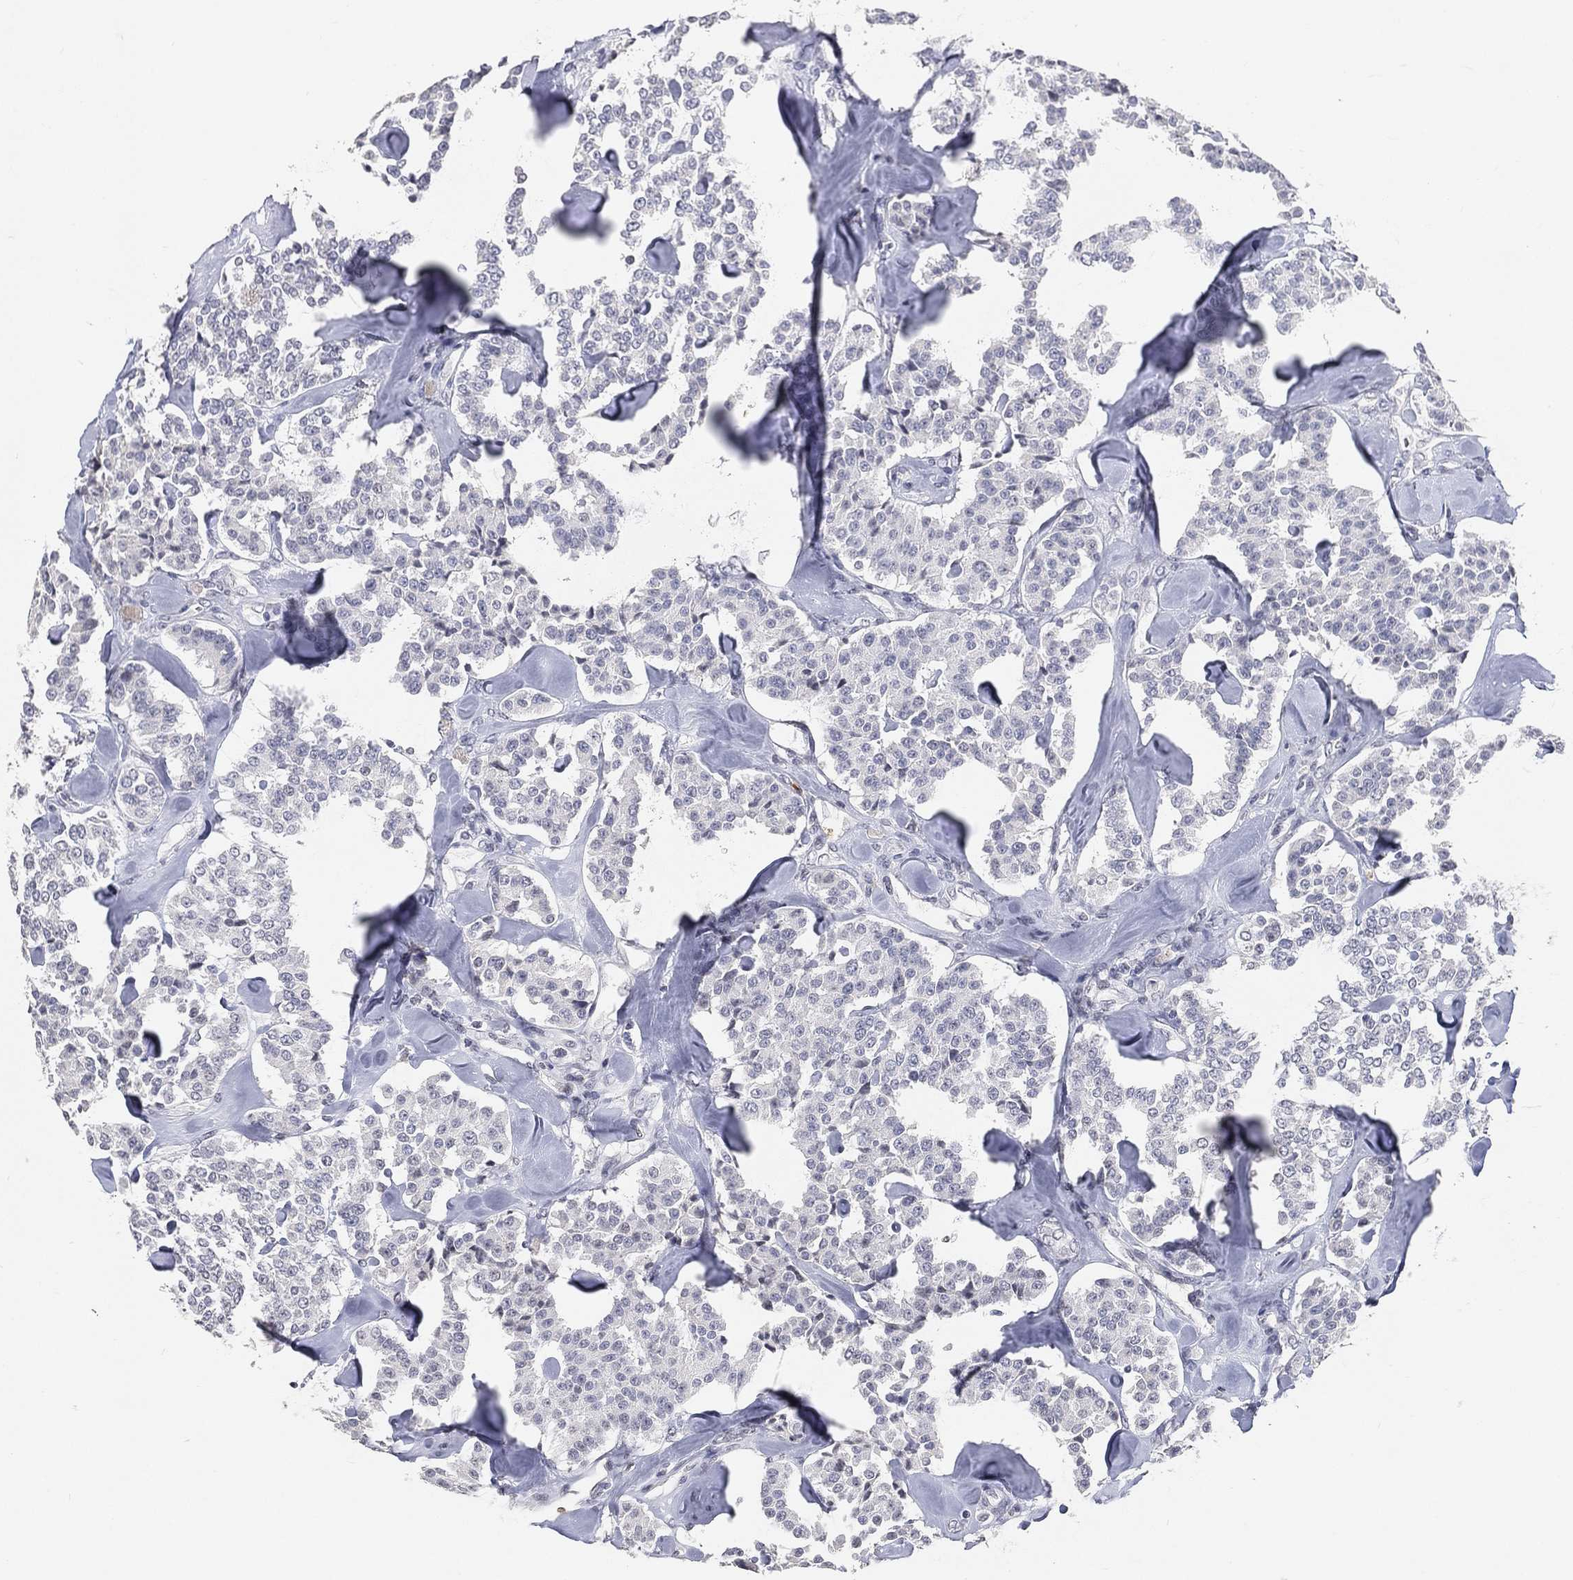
{"staining": {"intensity": "negative", "quantity": "none", "location": "none"}, "tissue": "carcinoid", "cell_type": "Tumor cells", "image_type": "cancer", "snomed": [{"axis": "morphology", "description": "Carcinoid, malignant, NOS"}, {"axis": "topography", "description": "Pancreas"}], "caption": "High magnification brightfield microscopy of carcinoid (malignant) stained with DAB (brown) and counterstained with hematoxylin (blue): tumor cells show no significant positivity. (Immunohistochemistry, brightfield microscopy, high magnification).", "gene": "ARG1", "patient": {"sex": "male", "age": 41}}